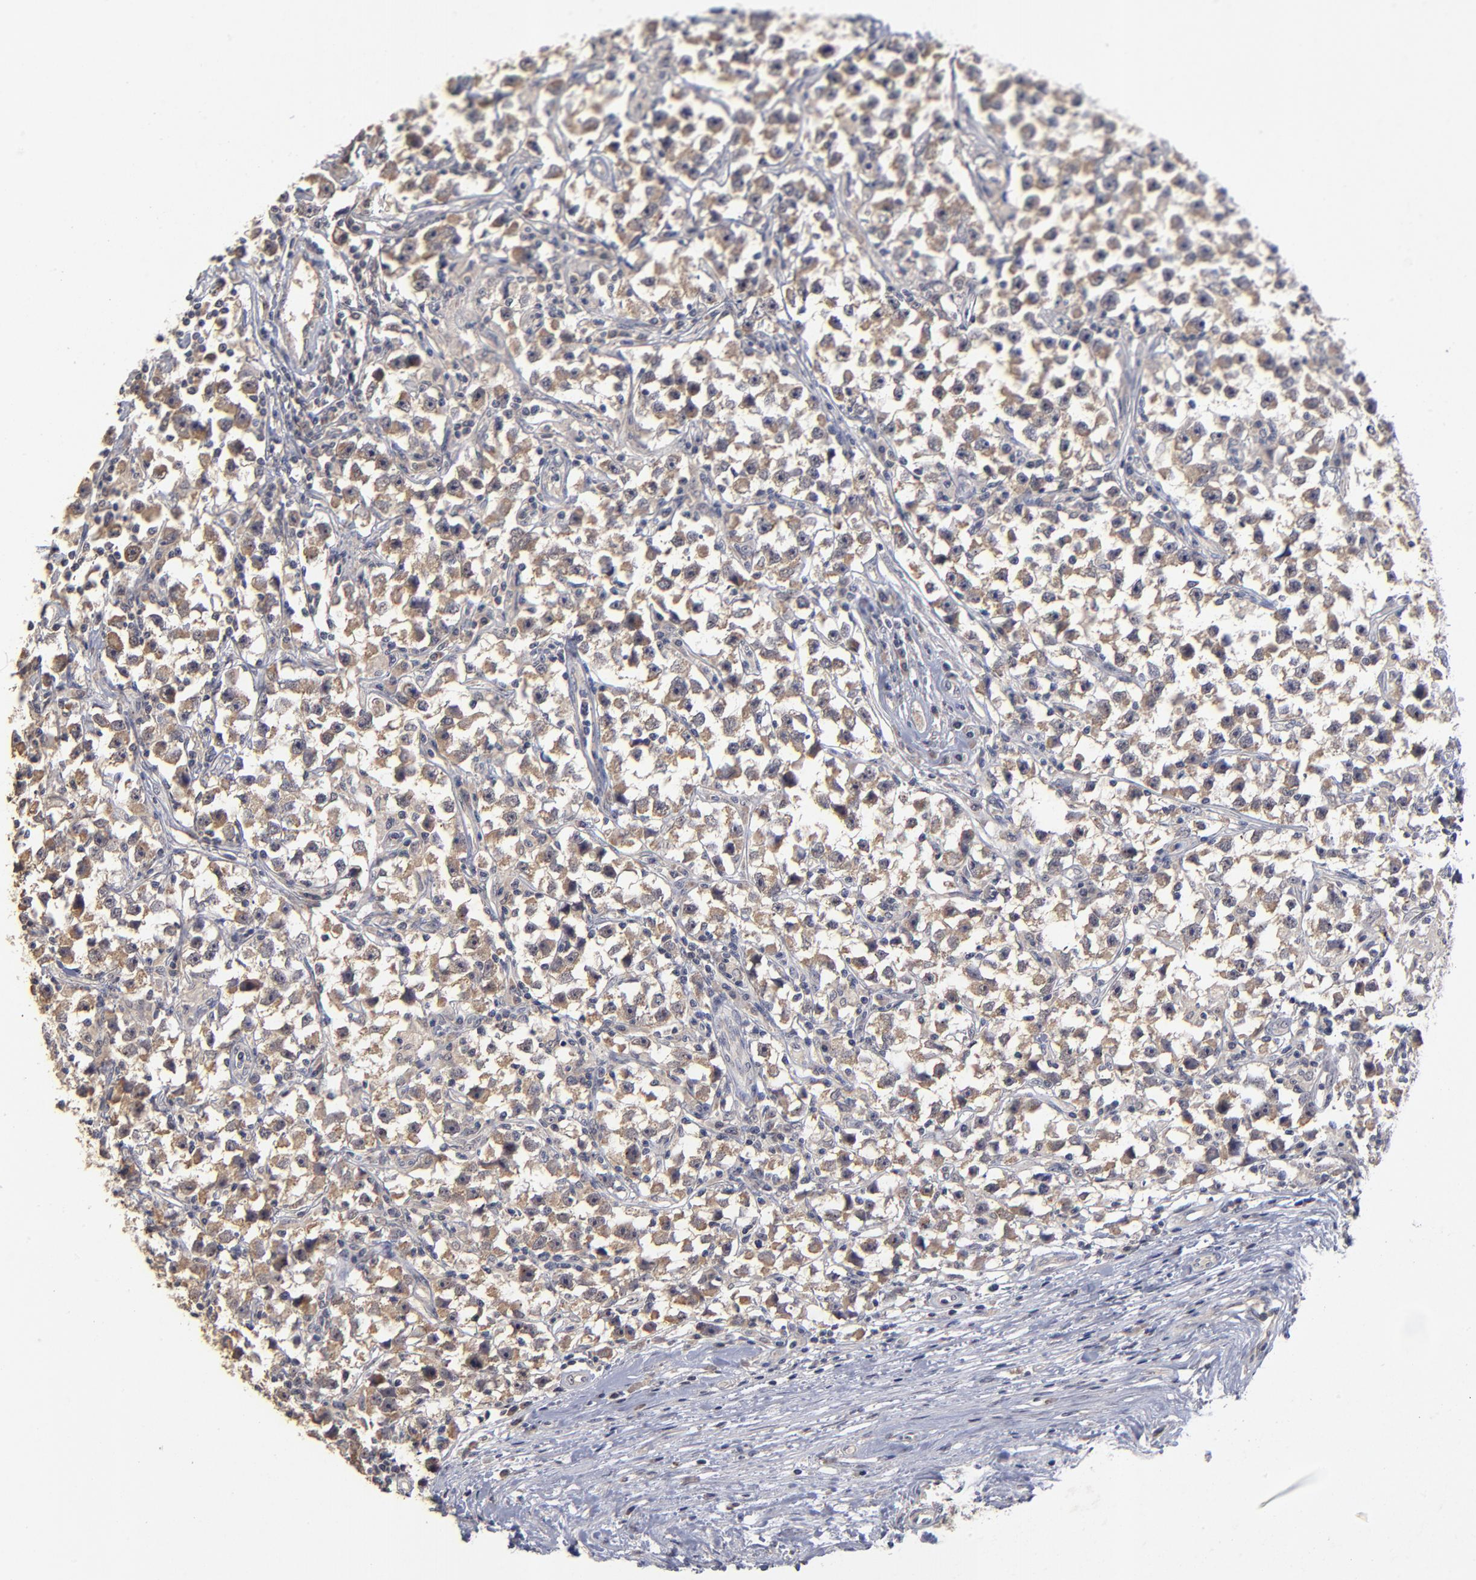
{"staining": {"intensity": "weak", "quantity": ">75%", "location": "cytoplasmic/membranous"}, "tissue": "testis cancer", "cell_type": "Tumor cells", "image_type": "cancer", "snomed": [{"axis": "morphology", "description": "Seminoma, NOS"}, {"axis": "topography", "description": "Testis"}], "caption": "The histopathology image displays immunohistochemical staining of seminoma (testis). There is weak cytoplasmic/membranous expression is identified in approximately >75% of tumor cells. Nuclei are stained in blue.", "gene": "WSB1", "patient": {"sex": "male", "age": 33}}